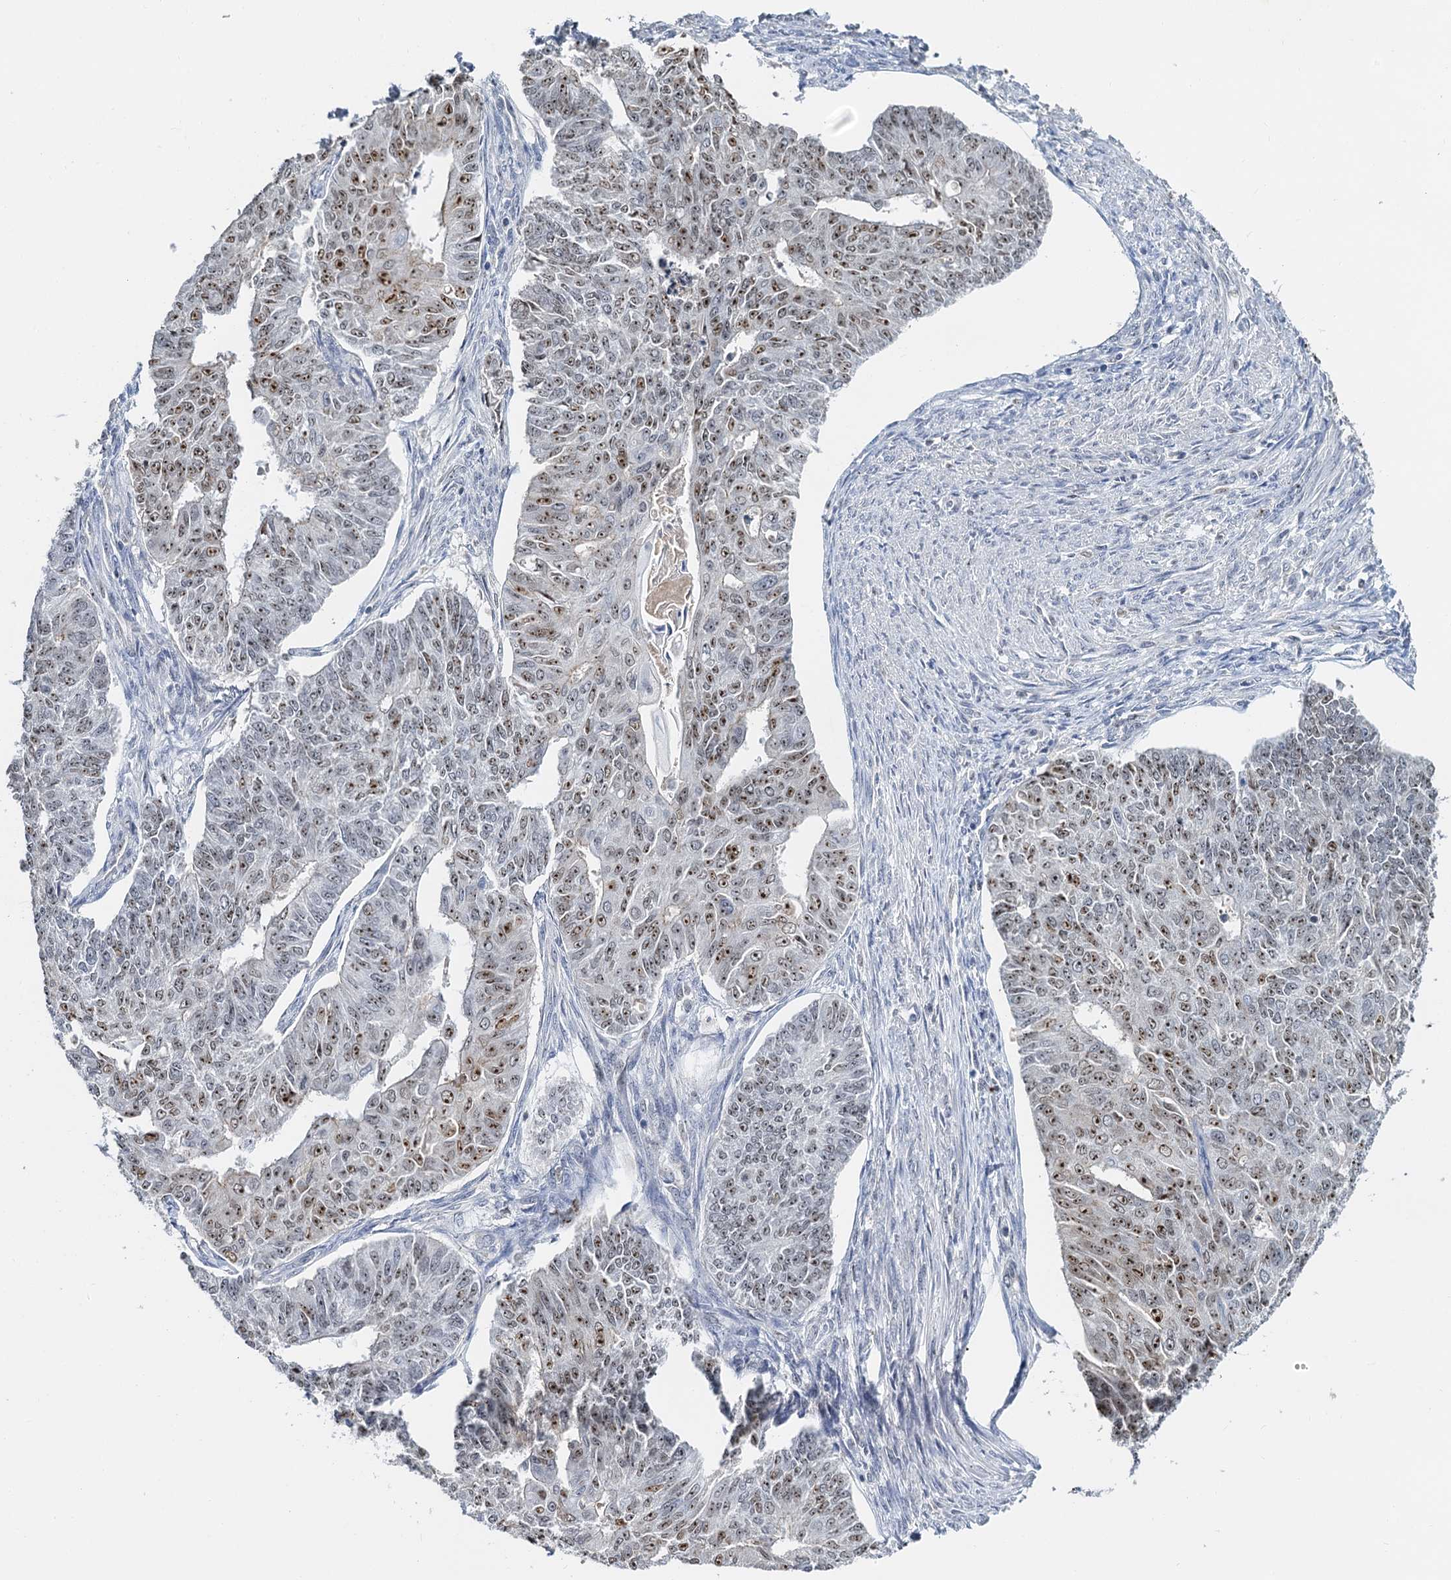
{"staining": {"intensity": "moderate", "quantity": "25%-75%", "location": "nuclear"}, "tissue": "endometrial cancer", "cell_type": "Tumor cells", "image_type": "cancer", "snomed": [{"axis": "morphology", "description": "Adenocarcinoma, NOS"}, {"axis": "topography", "description": "Endometrium"}], "caption": "Protein expression analysis of human adenocarcinoma (endometrial) reveals moderate nuclear positivity in approximately 25%-75% of tumor cells.", "gene": "NOP2", "patient": {"sex": "female", "age": 32}}